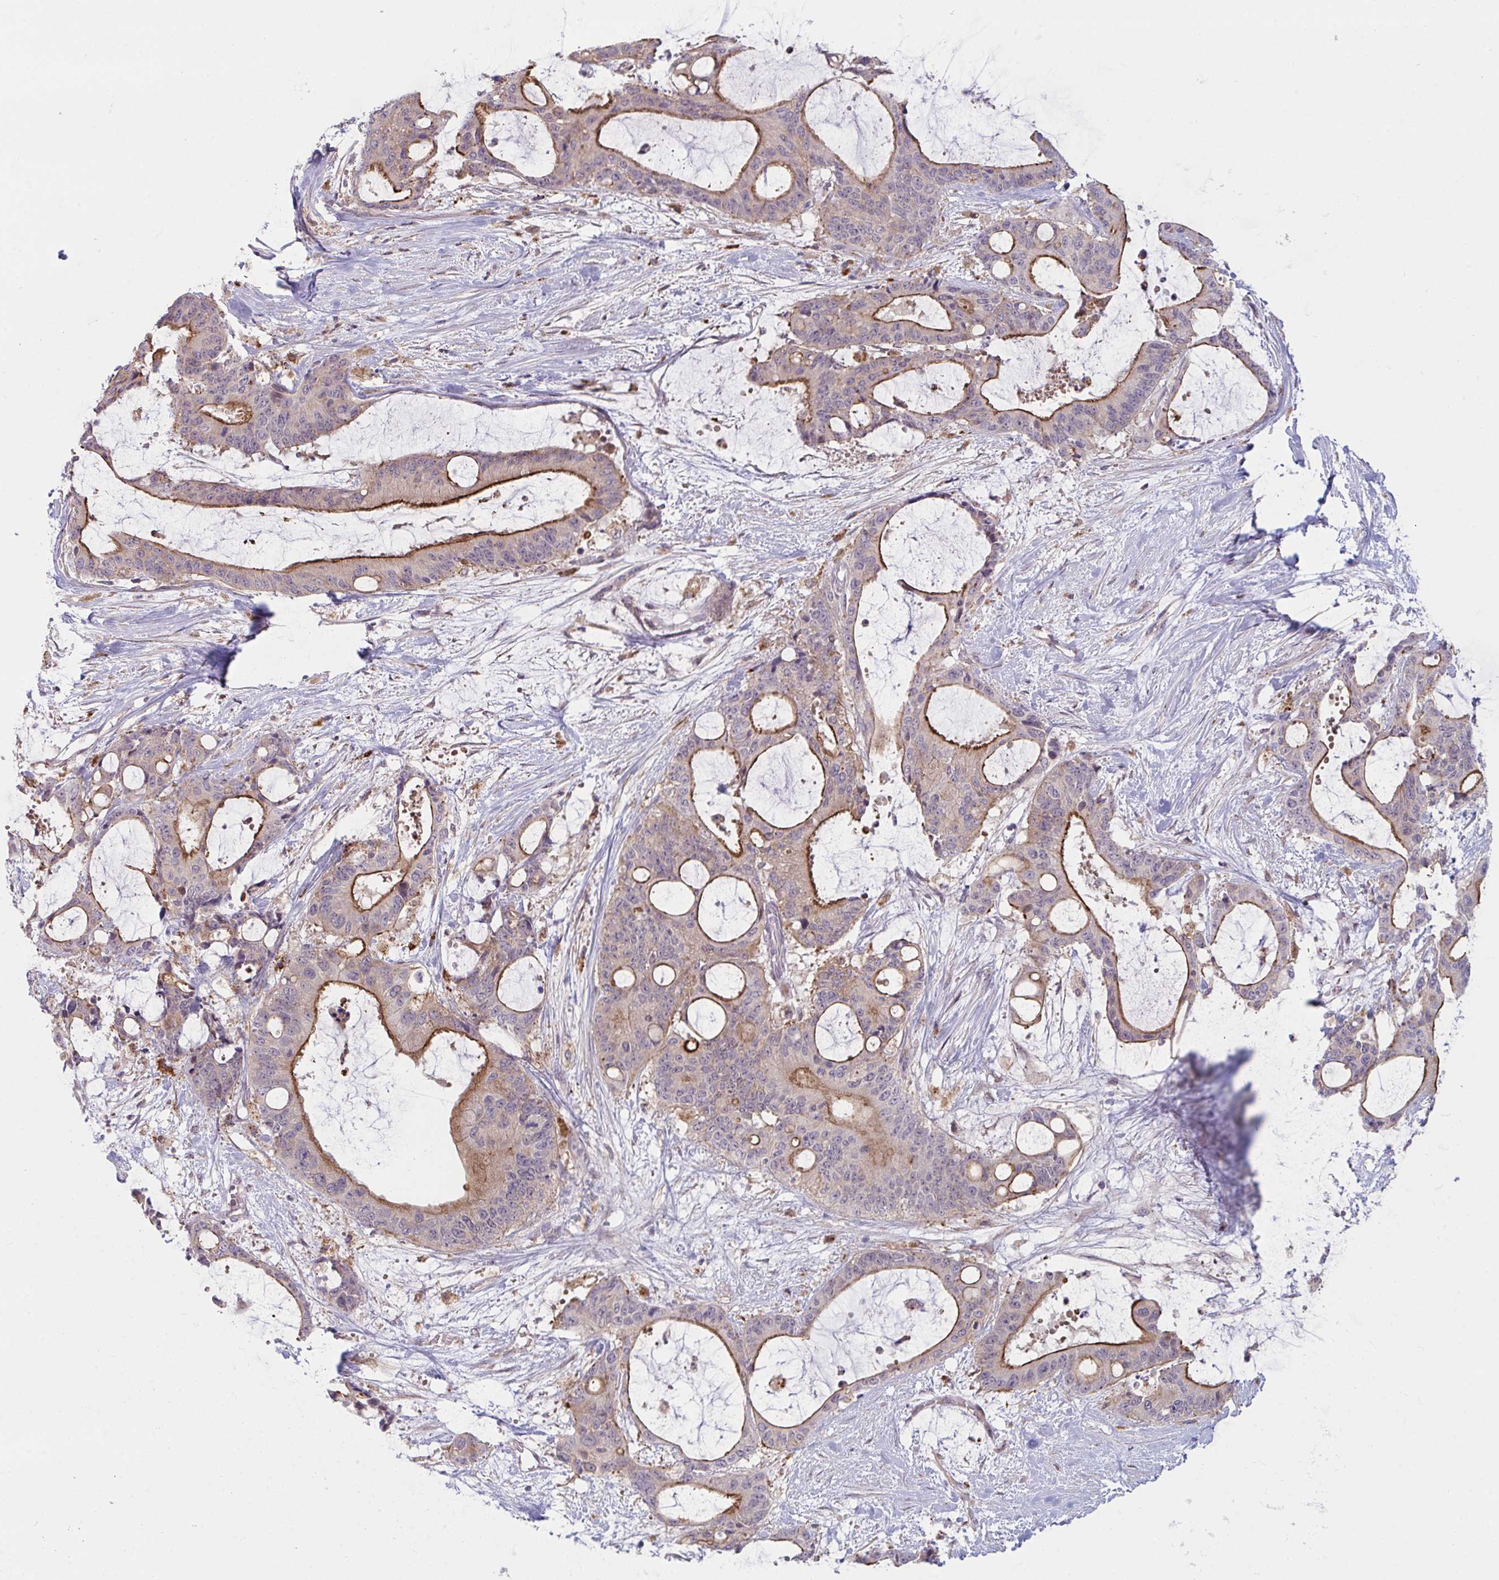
{"staining": {"intensity": "moderate", "quantity": "25%-75%", "location": "cytoplasmic/membranous"}, "tissue": "liver cancer", "cell_type": "Tumor cells", "image_type": "cancer", "snomed": [{"axis": "morphology", "description": "Normal tissue, NOS"}, {"axis": "morphology", "description": "Cholangiocarcinoma"}, {"axis": "topography", "description": "Liver"}, {"axis": "topography", "description": "Peripheral nerve tissue"}], "caption": "A high-resolution photomicrograph shows immunohistochemistry staining of liver cancer, which exhibits moderate cytoplasmic/membranous staining in about 25%-75% of tumor cells. (DAB = brown stain, brightfield microscopy at high magnification).", "gene": "XAF1", "patient": {"sex": "female", "age": 73}}